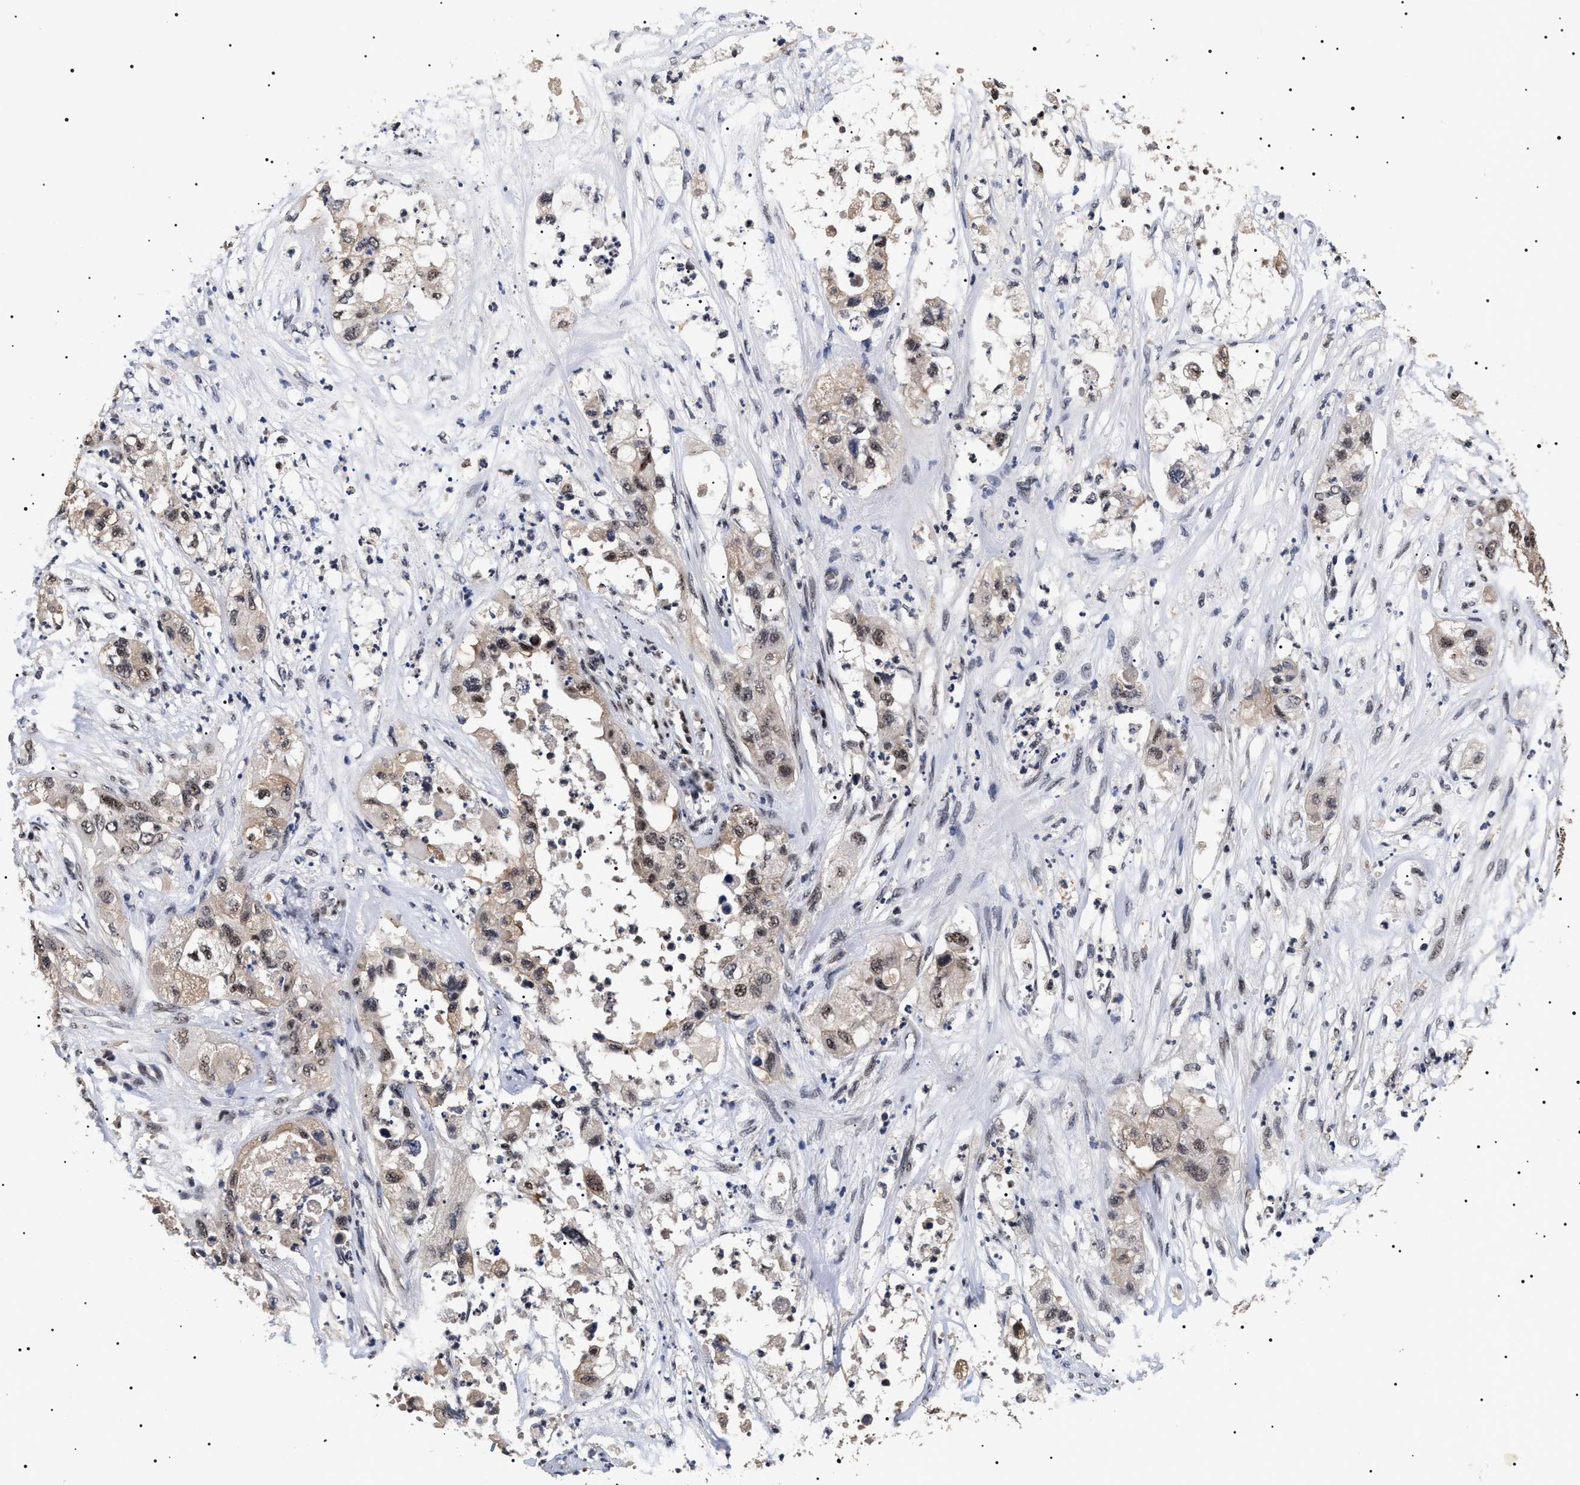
{"staining": {"intensity": "moderate", "quantity": ">75%", "location": "nuclear"}, "tissue": "pancreatic cancer", "cell_type": "Tumor cells", "image_type": "cancer", "snomed": [{"axis": "morphology", "description": "Adenocarcinoma, NOS"}, {"axis": "topography", "description": "Pancreas"}], "caption": "Pancreatic cancer (adenocarcinoma) stained for a protein reveals moderate nuclear positivity in tumor cells.", "gene": "CAAP1", "patient": {"sex": "female", "age": 78}}